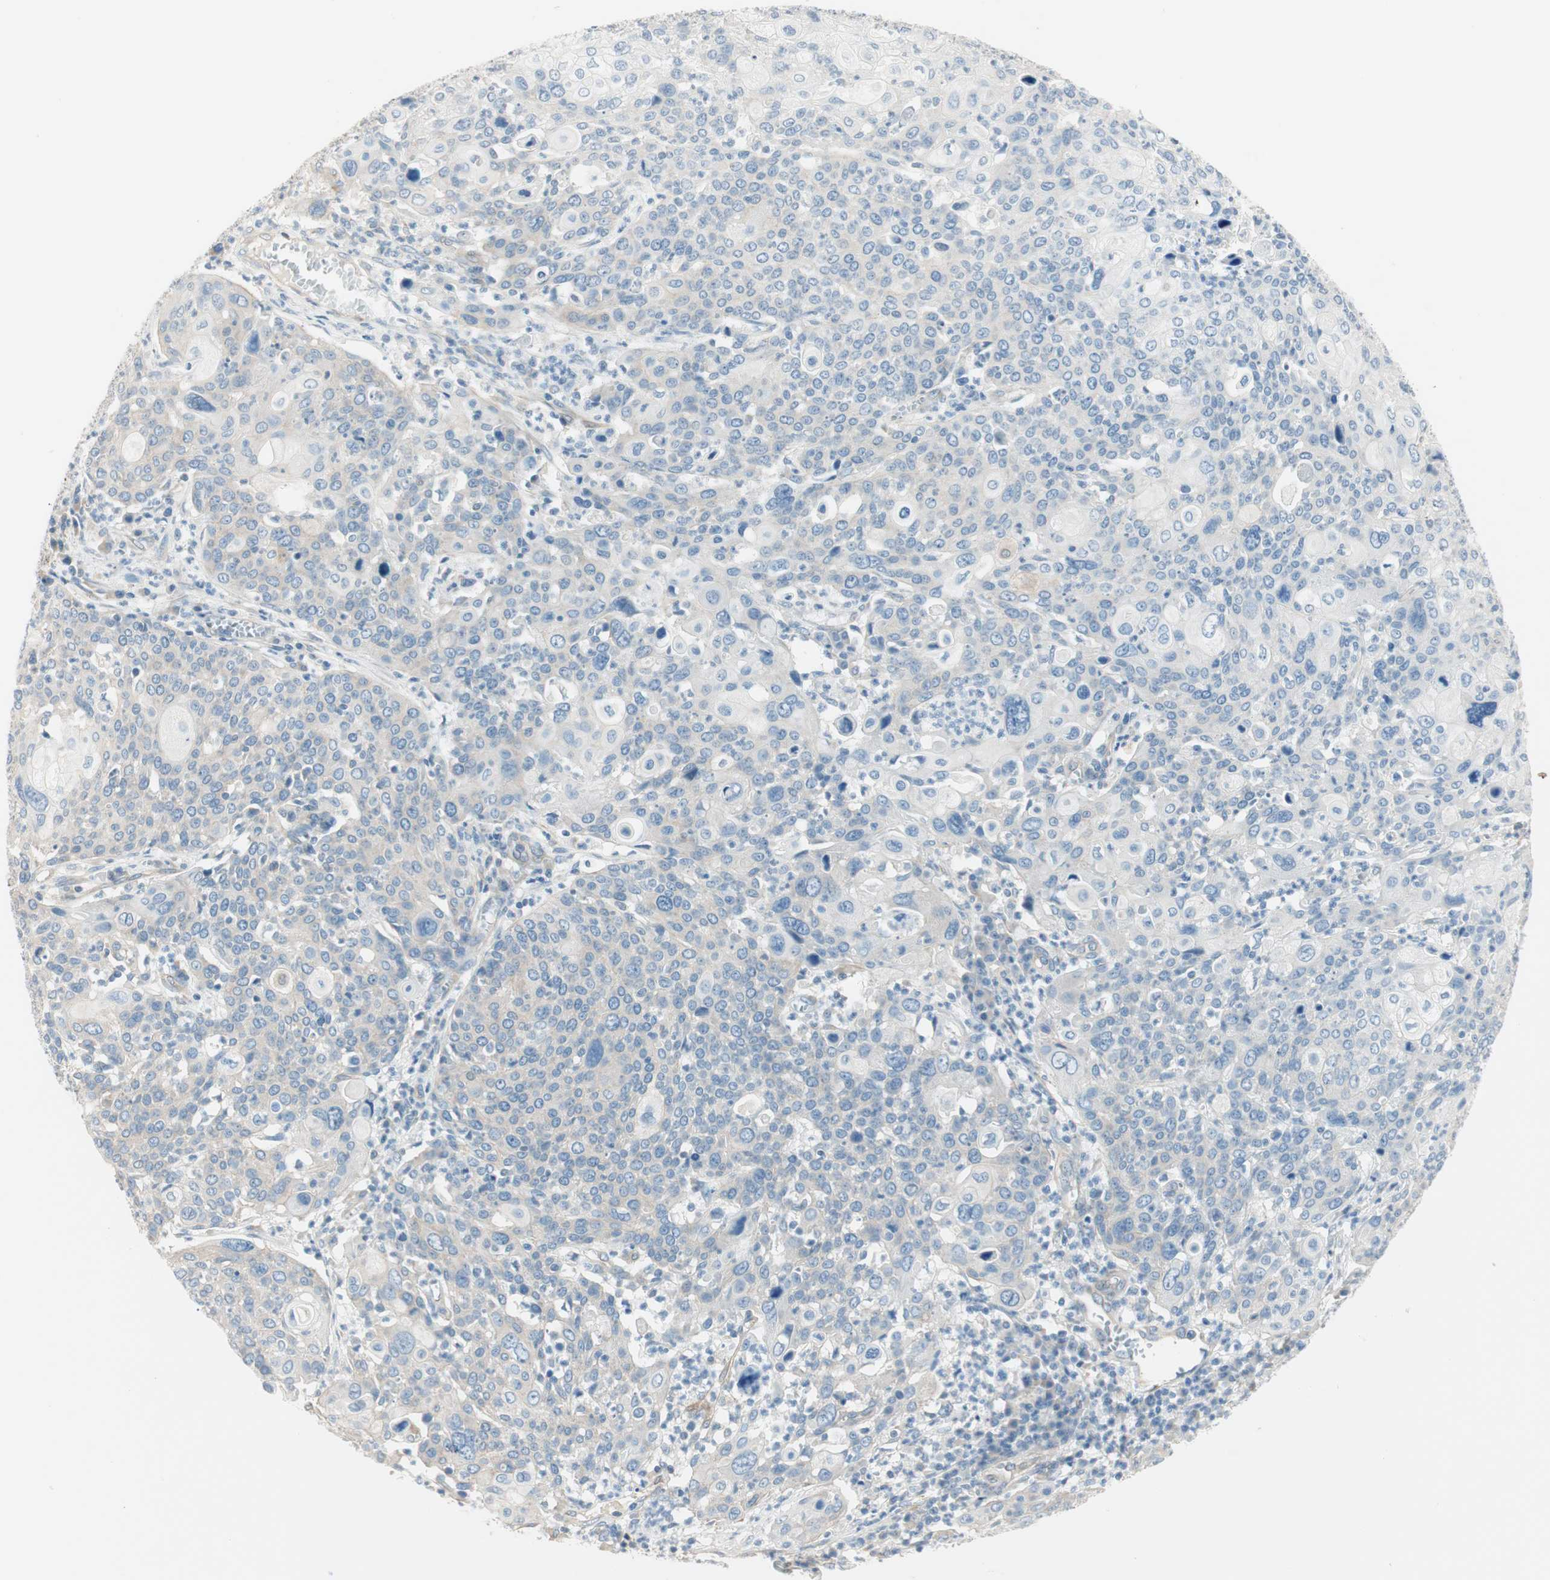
{"staining": {"intensity": "negative", "quantity": "none", "location": "none"}, "tissue": "cervical cancer", "cell_type": "Tumor cells", "image_type": "cancer", "snomed": [{"axis": "morphology", "description": "Squamous cell carcinoma, NOS"}, {"axis": "topography", "description": "Cervix"}], "caption": "High magnification brightfield microscopy of cervical cancer stained with DAB (brown) and counterstained with hematoxylin (blue): tumor cells show no significant staining.", "gene": "CDK3", "patient": {"sex": "female", "age": 40}}